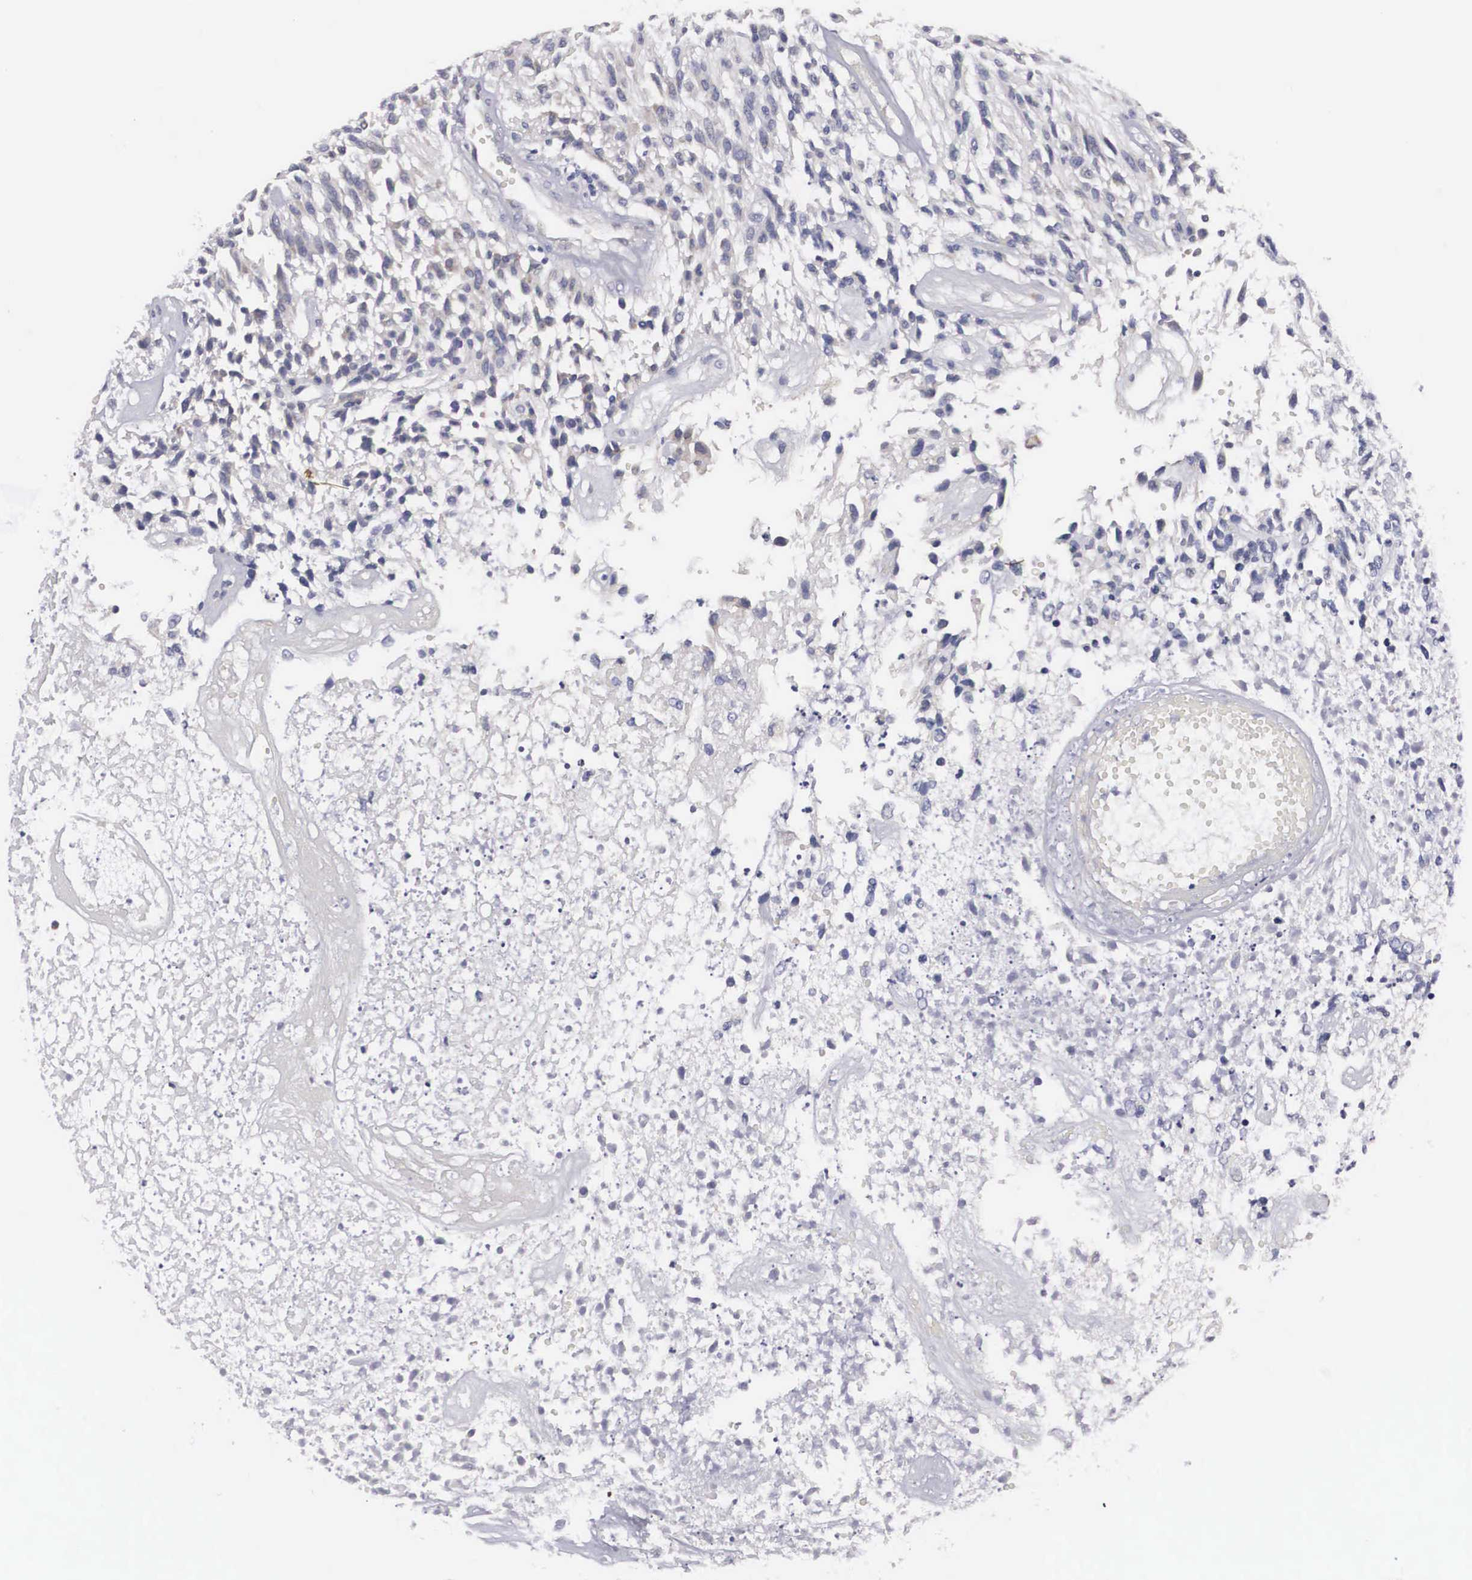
{"staining": {"intensity": "negative", "quantity": "none", "location": "none"}, "tissue": "glioma", "cell_type": "Tumor cells", "image_type": "cancer", "snomed": [{"axis": "morphology", "description": "Glioma, malignant, High grade"}, {"axis": "topography", "description": "Brain"}], "caption": "Human malignant glioma (high-grade) stained for a protein using immunohistochemistry displays no staining in tumor cells.", "gene": "ARMCX3", "patient": {"sex": "male", "age": 77}}